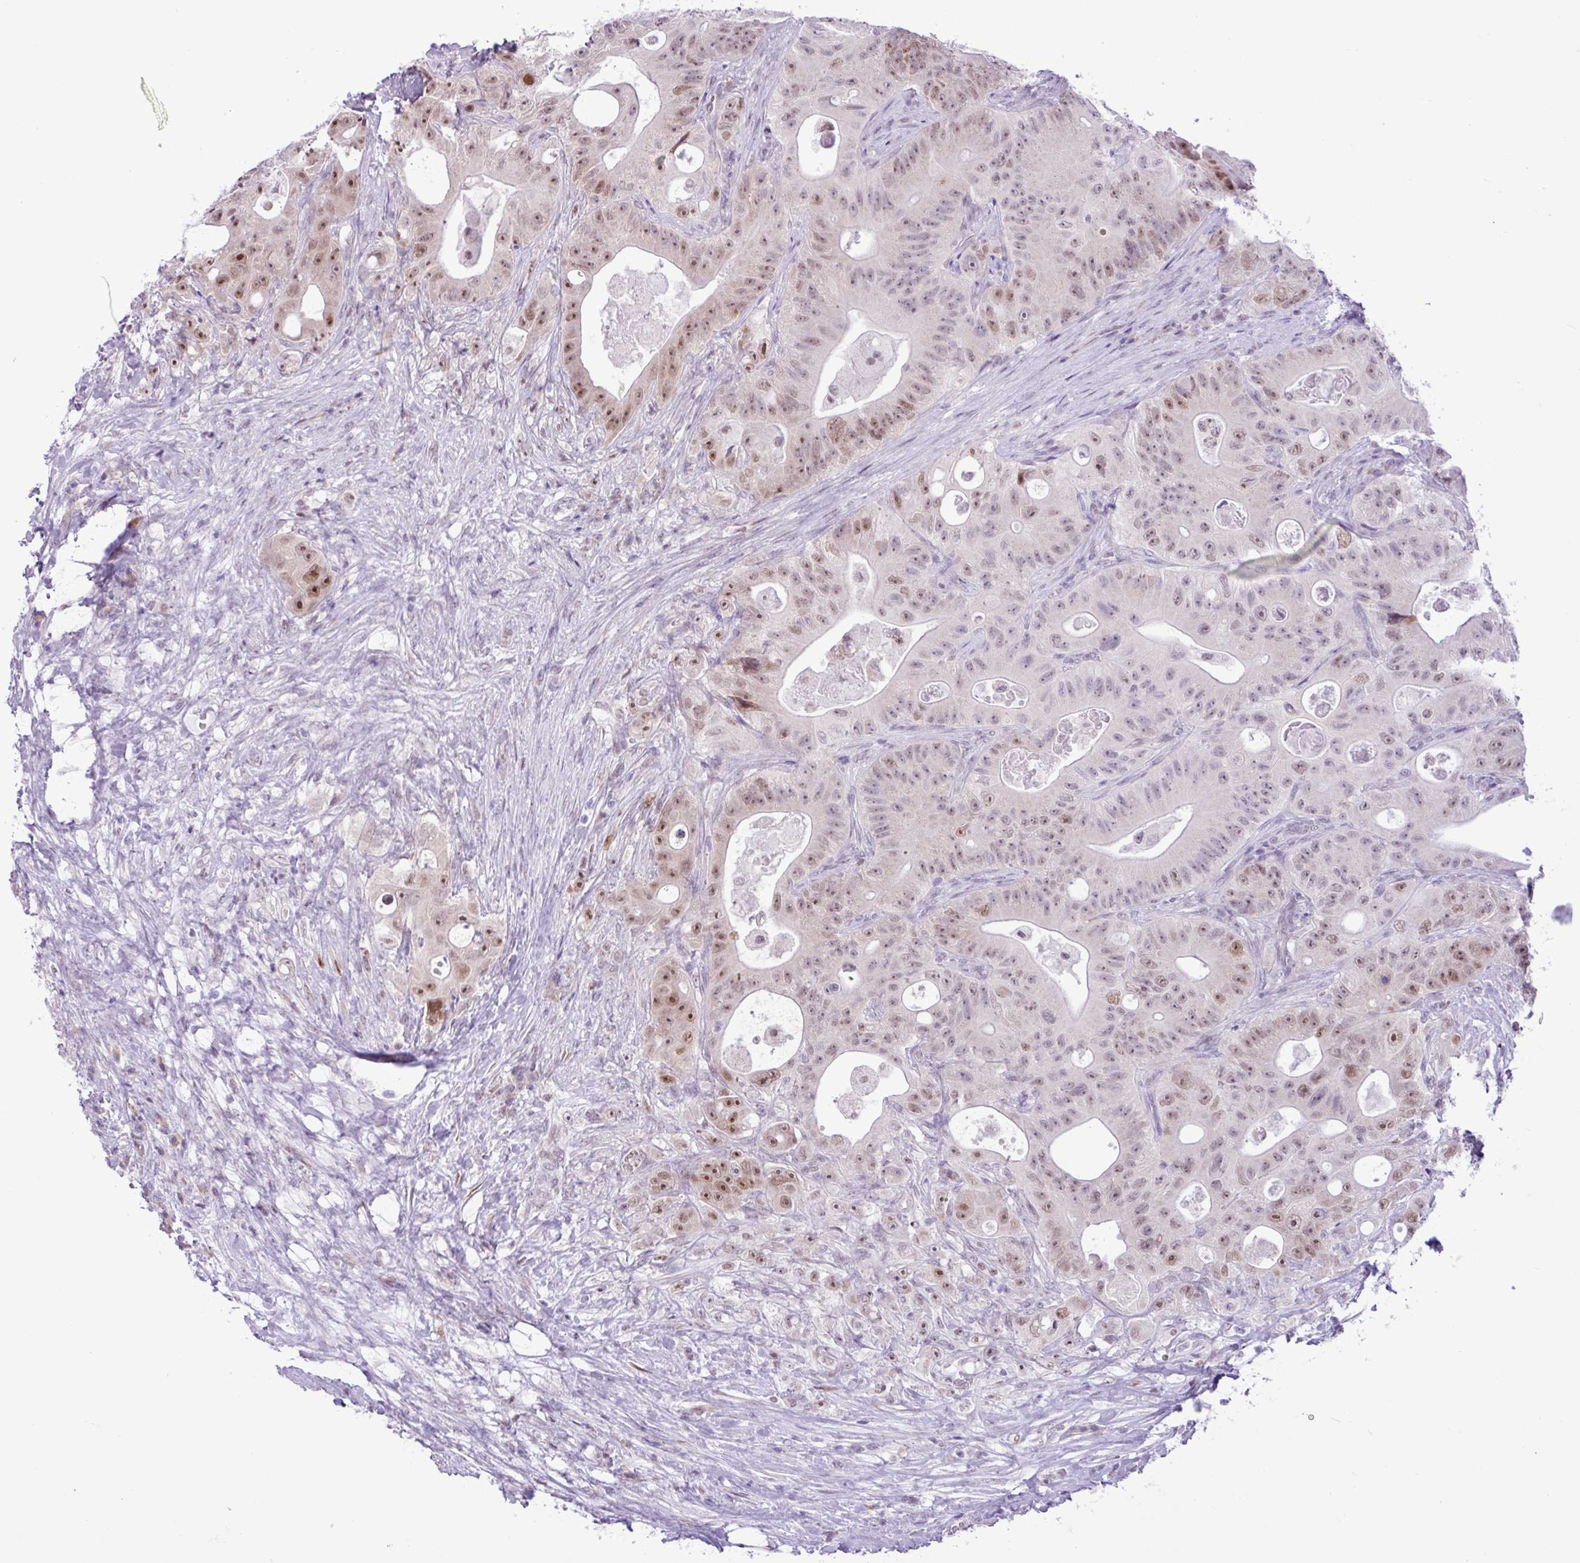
{"staining": {"intensity": "moderate", "quantity": "25%-75%", "location": "nuclear"}, "tissue": "colorectal cancer", "cell_type": "Tumor cells", "image_type": "cancer", "snomed": [{"axis": "morphology", "description": "Adenocarcinoma, NOS"}, {"axis": "topography", "description": "Colon"}], "caption": "Immunohistochemical staining of human colorectal adenocarcinoma exhibits medium levels of moderate nuclear protein positivity in about 25%-75% of tumor cells. (Brightfield microscopy of DAB IHC at high magnification).", "gene": "ELOA2", "patient": {"sex": "female", "age": 46}}